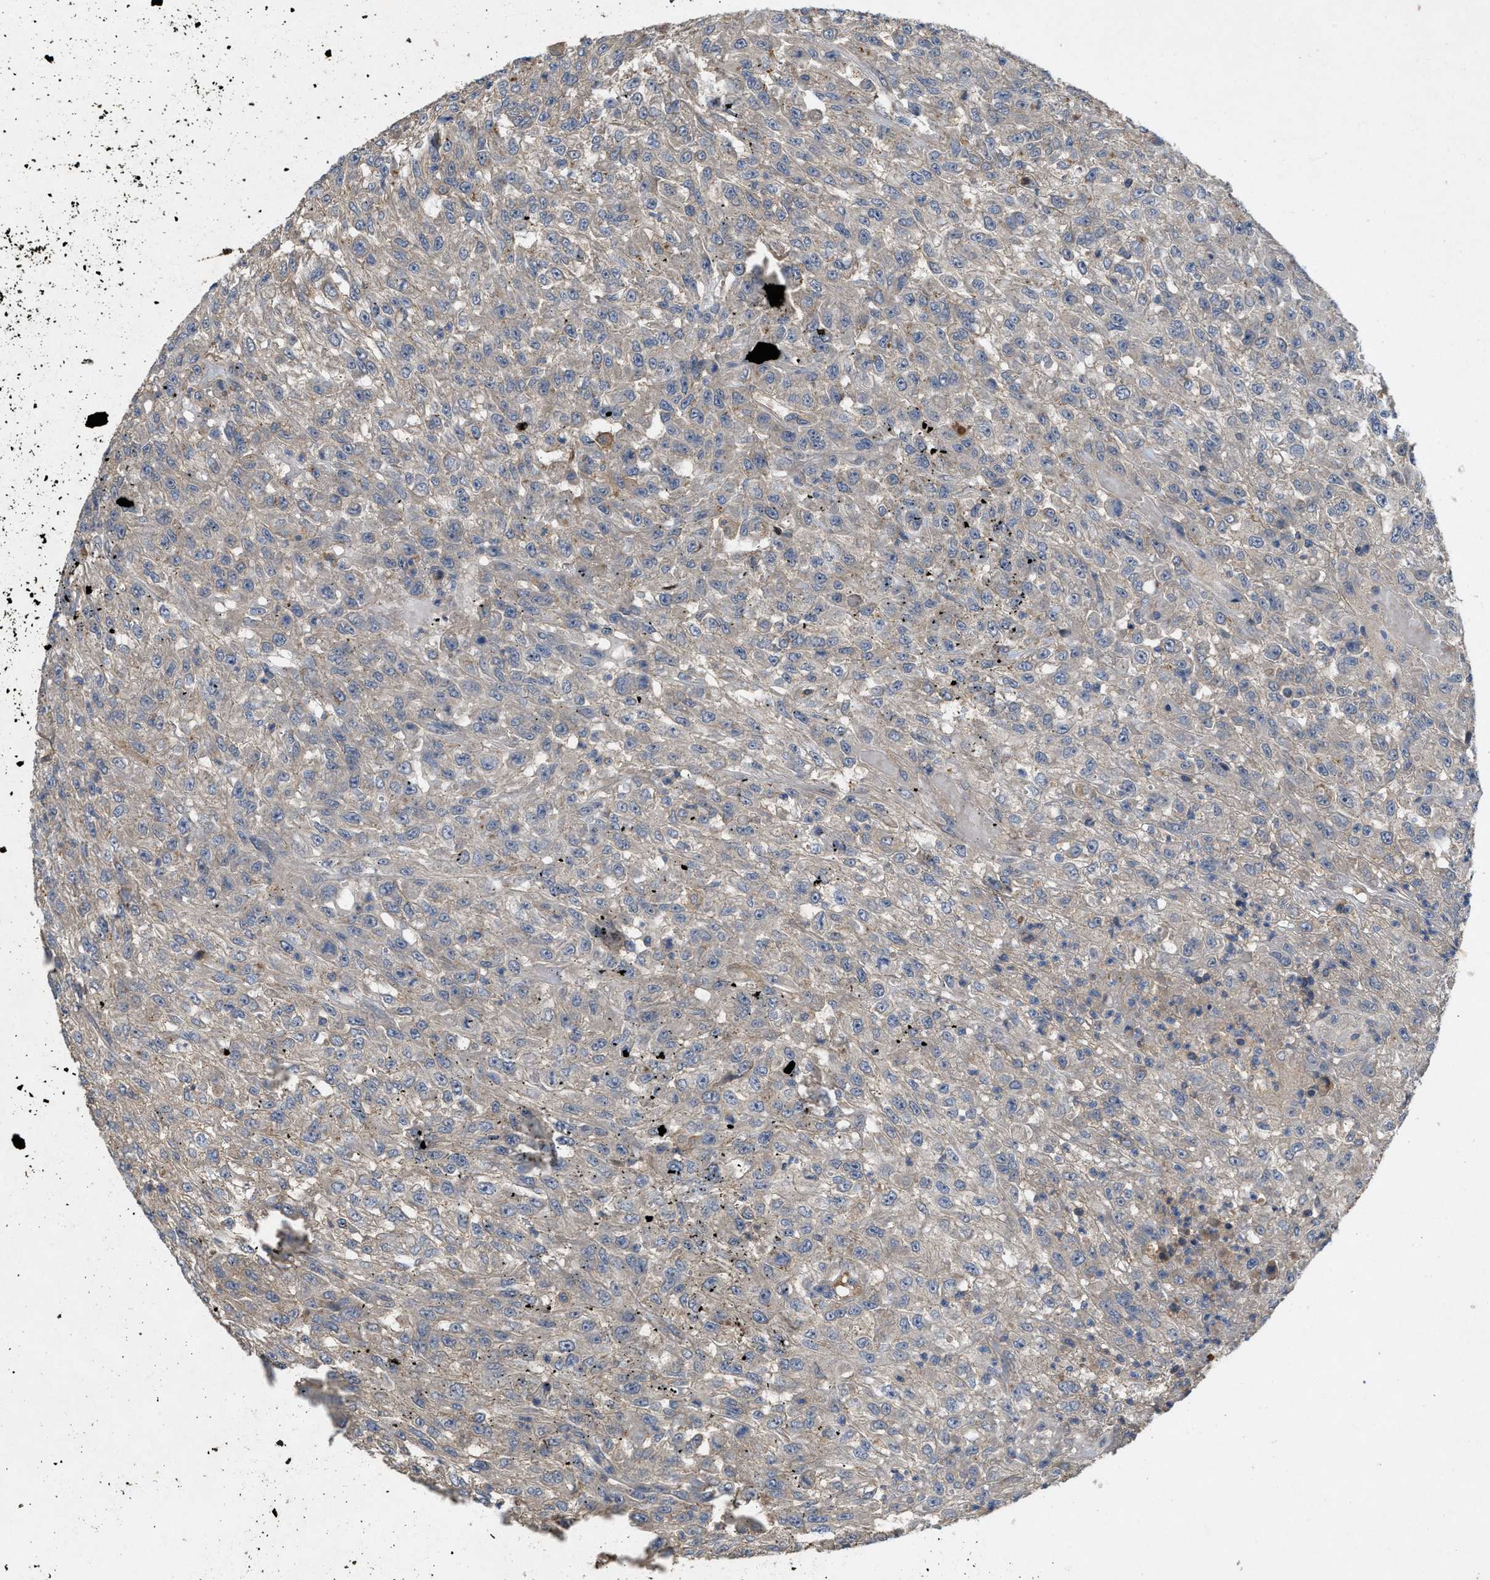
{"staining": {"intensity": "negative", "quantity": "none", "location": "none"}, "tissue": "urothelial cancer", "cell_type": "Tumor cells", "image_type": "cancer", "snomed": [{"axis": "morphology", "description": "Urothelial carcinoma, High grade"}, {"axis": "topography", "description": "Urinary bladder"}], "caption": "The photomicrograph demonstrates no staining of tumor cells in urothelial carcinoma (high-grade).", "gene": "LPAR2", "patient": {"sex": "male", "age": 46}}